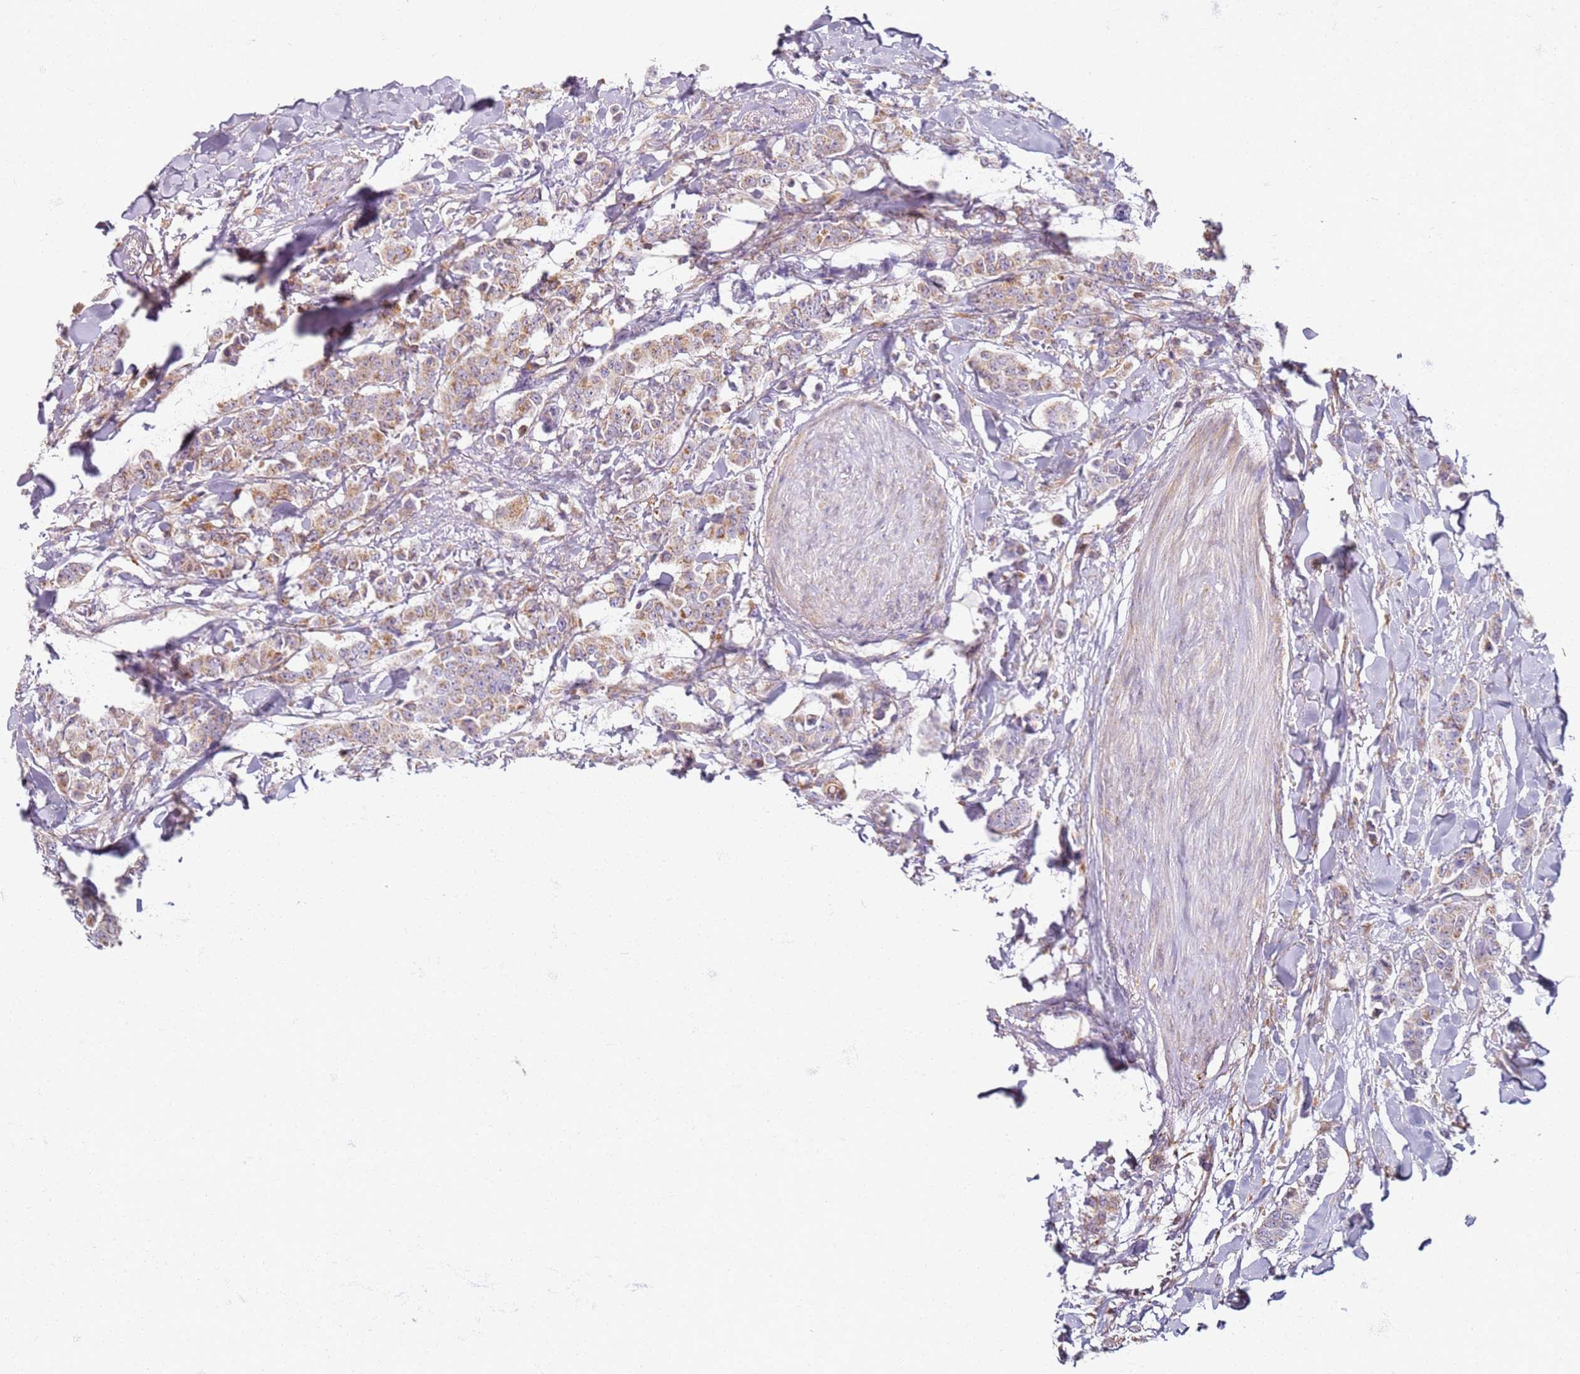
{"staining": {"intensity": "moderate", "quantity": "25%-75%", "location": "cytoplasmic/membranous"}, "tissue": "breast cancer", "cell_type": "Tumor cells", "image_type": "cancer", "snomed": [{"axis": "morphology", "description": "Duct carcinoma"}, {"axis": "topography", "description": "Breast"}], "caption": "Immunohistochemistry photomicrograph of human breast cancer (infiltrating ductal carcinoma) stained for a protein (brown), which exhibits medium levels of moderate cytoplasmic/membranous positivity in approximately 25%-75% of tumor cells.", "gene": "PROKR2", "patient": {"sex": "female", "age": 40}}